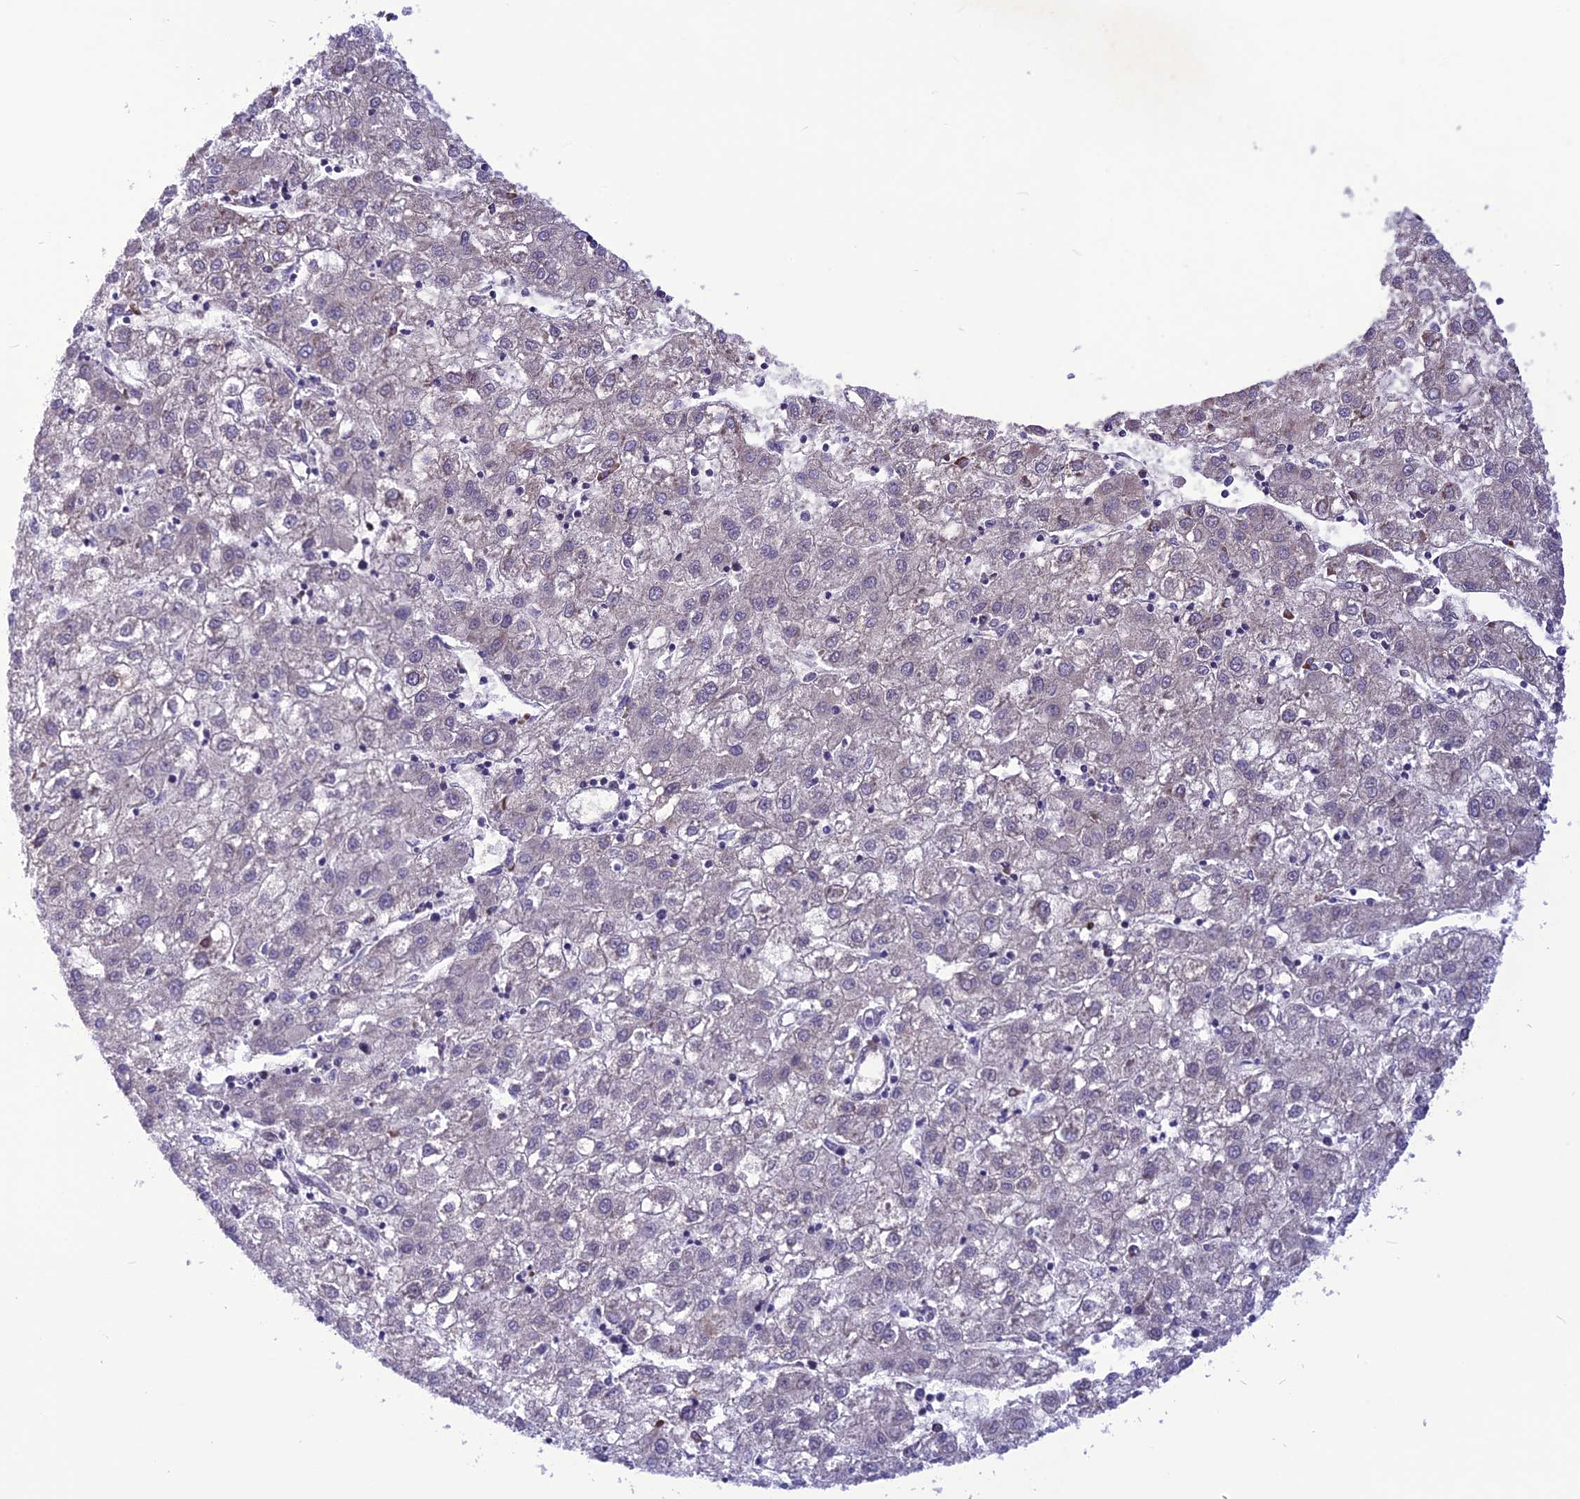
{"staining": {"intensity": "negative", "quantity": "none", "location": "none"}, "tissue": "liver cancer", "cell_type": "Tumor cells", "image_type": "cancer", "snomed": [{"axis": "morphology", "description": "Carcinoma, Hepatocellular, NOS"}, {"axis": "topography", "description": "Liver"}], "caption": "Protein analysis of liver hepatocellular carcinoma shows no significant staining in tumor cells.", "gene": "PSMF1", "patient": {"sex": "male", "age": 72}}